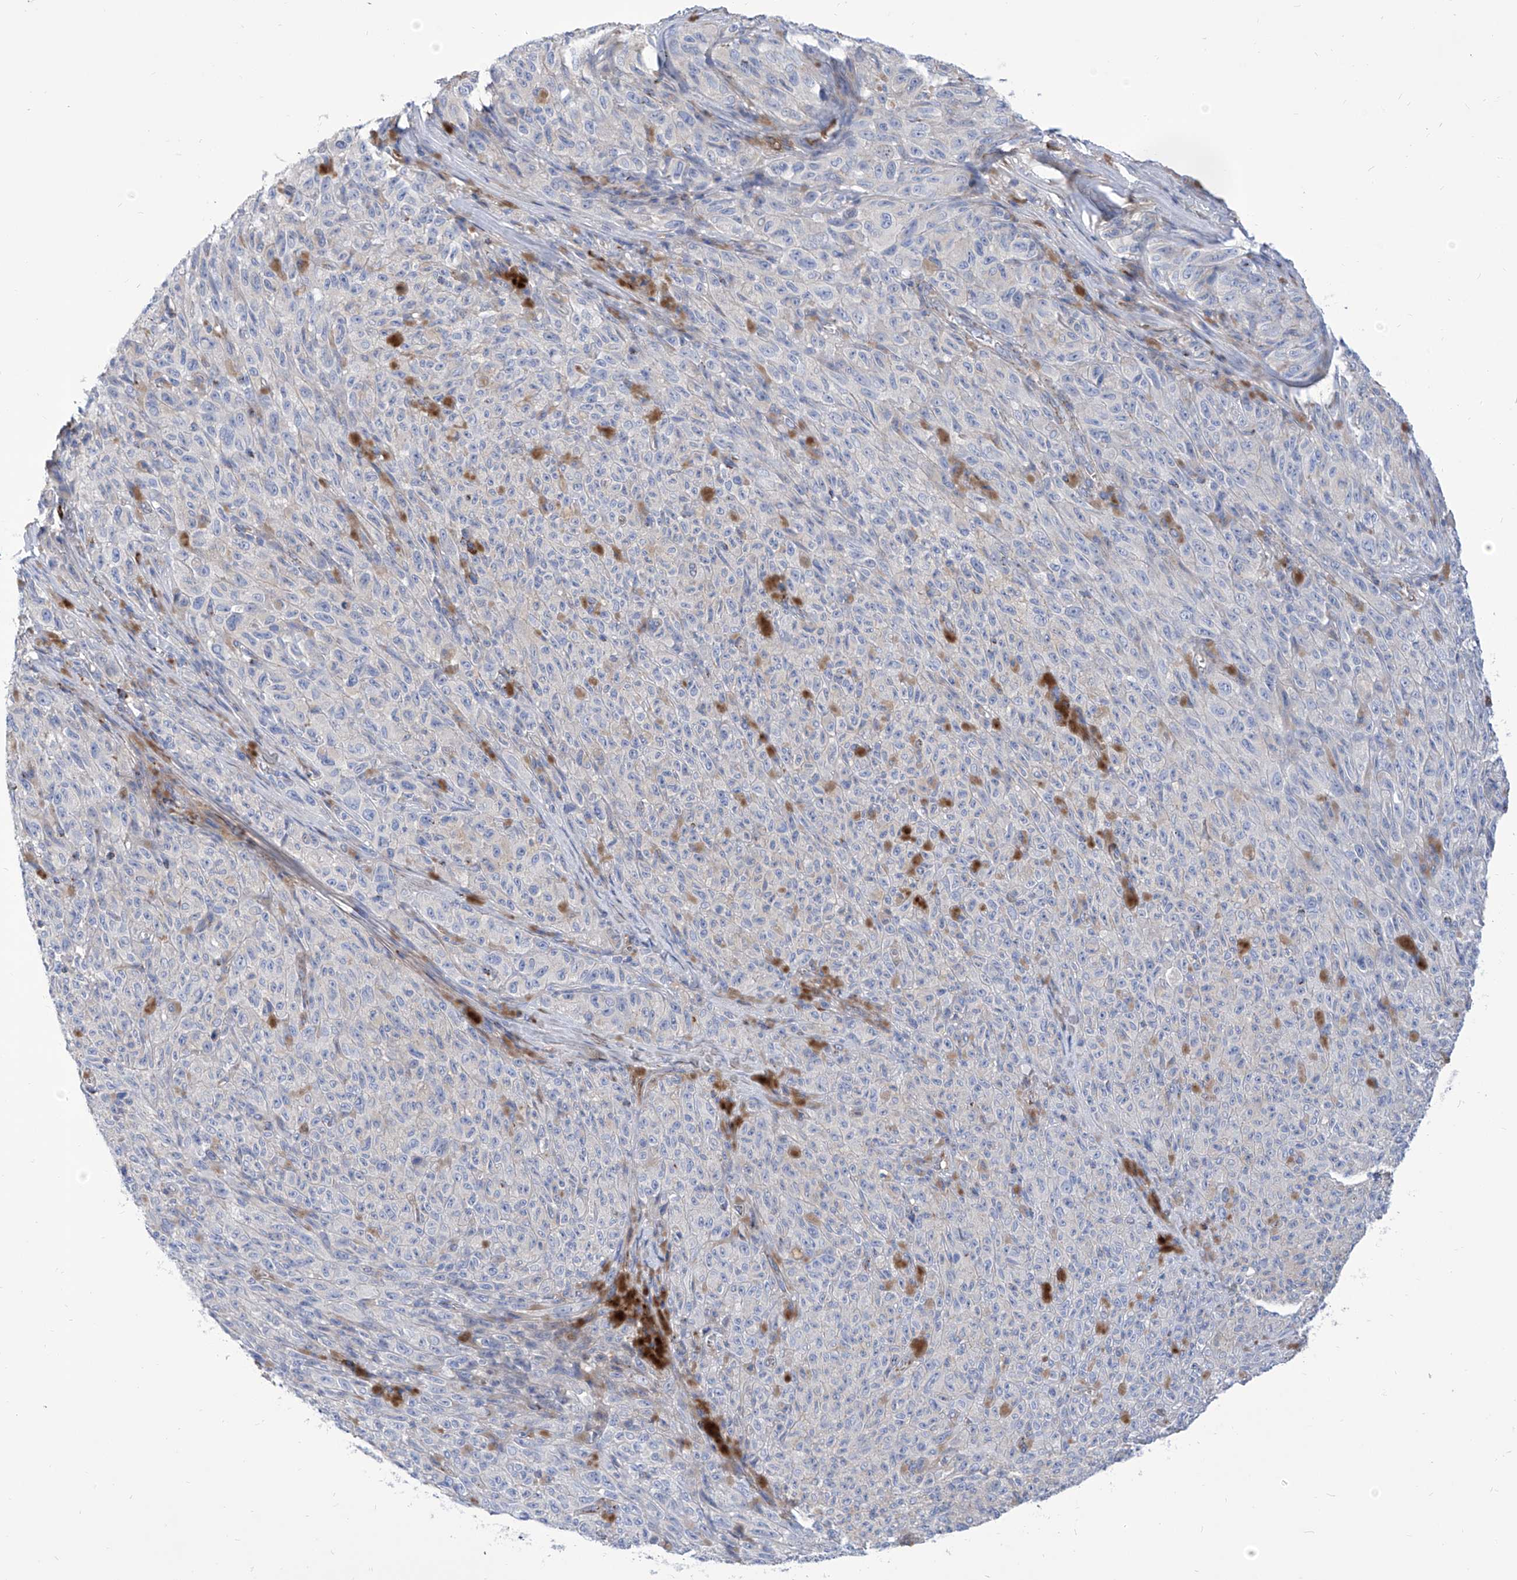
{"staining": {"intensity": "negative", "quantity": "none", "location": "none"}, "tissue": "melanoma", "cell_type": "Tumor cells", "image_type": "cancer", "snomed": [{"axis": "morphology", "description": "Malignant melanoma, NOS"}, {"axis": "topography", "description": "Skin"}], "caption": "Immunohistochemistry of human melanoma reveals no expression in tumor cells.", "gene": "SRBD1", "patient": {"sex": "female", "age": 82}}